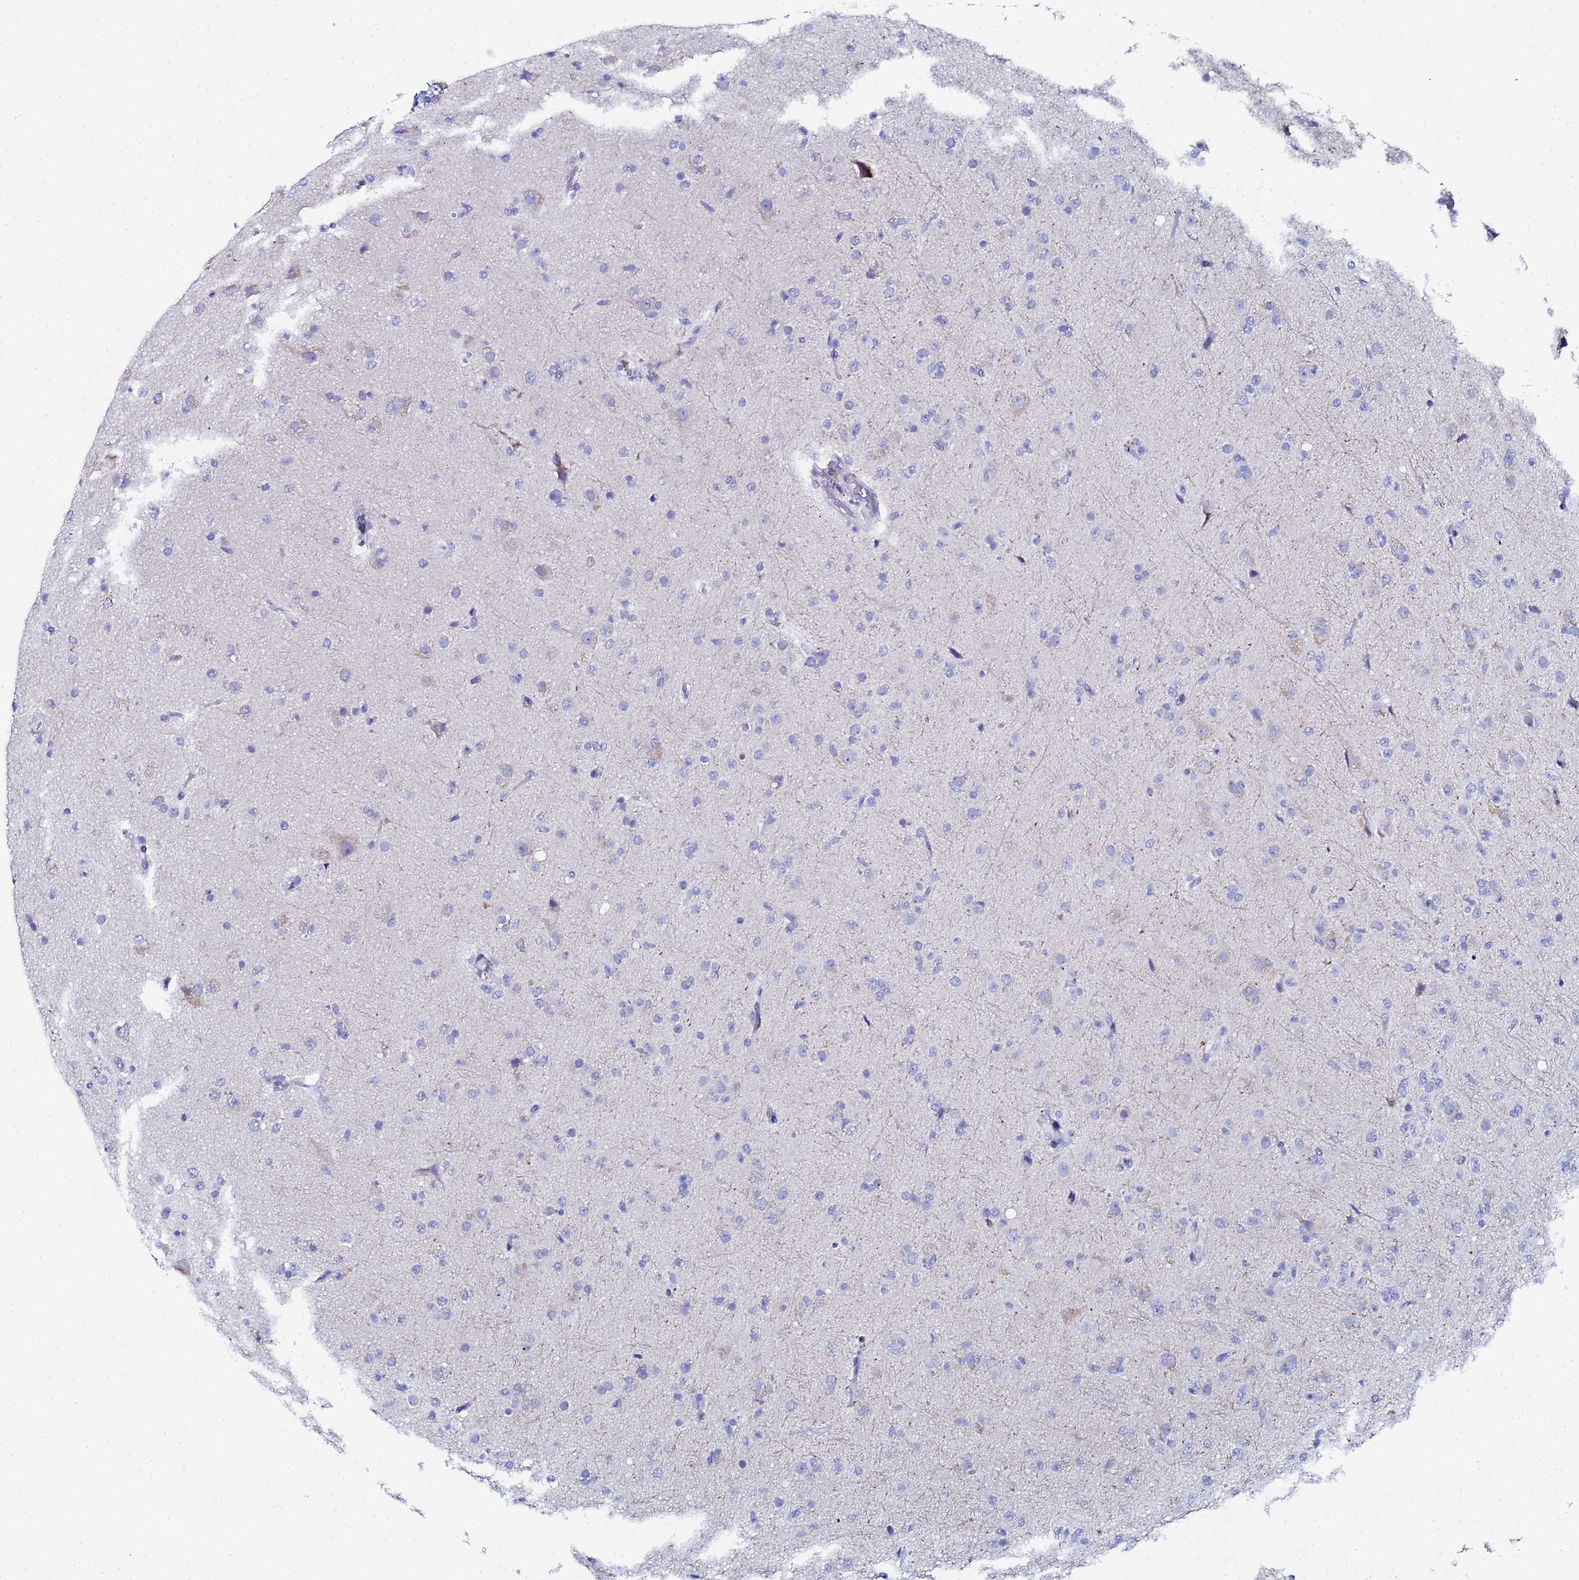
{"staining": {"intensity": "negative", "quantity": "none", "location": "none"}, "tissue": "glioma", "cell_type": "Tumor cells", "image_type": "cancer", "snomed": [{"axis": "morphology", "description": "Glioma, malignant, Low grade"}, {"axis": "topography", "description": "Brain"}], "caption": "Immunohistochemistry (IHC) histopathology image of neoplastic tissue: human malignant low-grade glioma stained with DAB (3,3'-diaminobenzidine) displays no significant protein staining in tumor cells.", "gene": "ZNF26", "patient": {"sex": "male", "age": 65}}